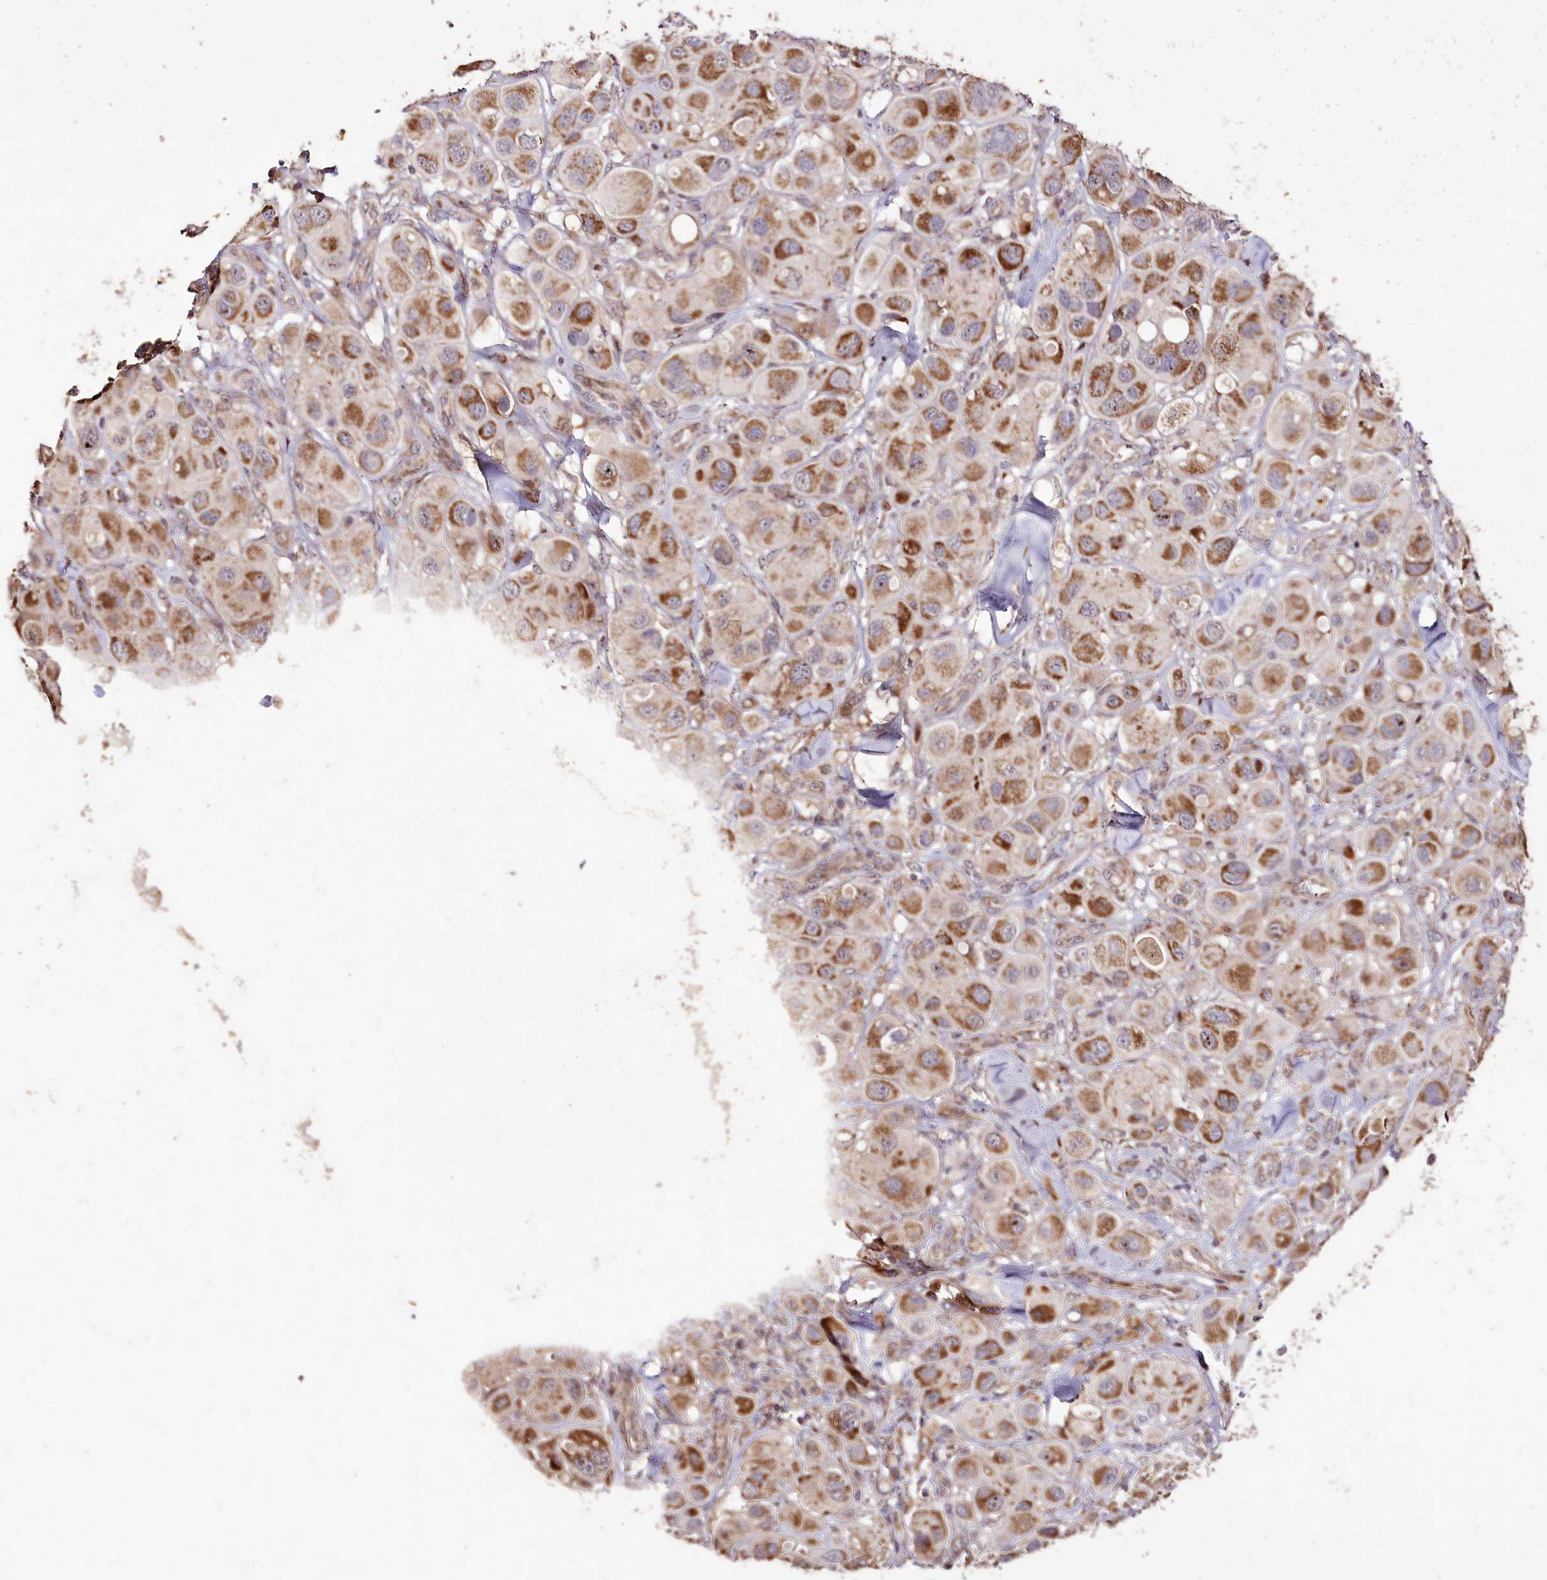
{"staining": {"intensity": "moderate", "quantity": ">75%", "location": "cytoplasmic/membranous"}, "tissue": "melanoma", "cell_type": "Tumor cells", "image_type": "cancer", "snomed": [{"axis": "morphology", "description": "Malignant melanoma, Metastatic site"}, {"axis": "topography", "description": "Skin"}], "caption": "This is an image of IHC staining of malignant melanoma (metastatic site), which shows moderate expression in the cytoplasmic/membranous of tumor cells.", "gene": "CARD19", "patient": {"sex": "male", "age": 41}}